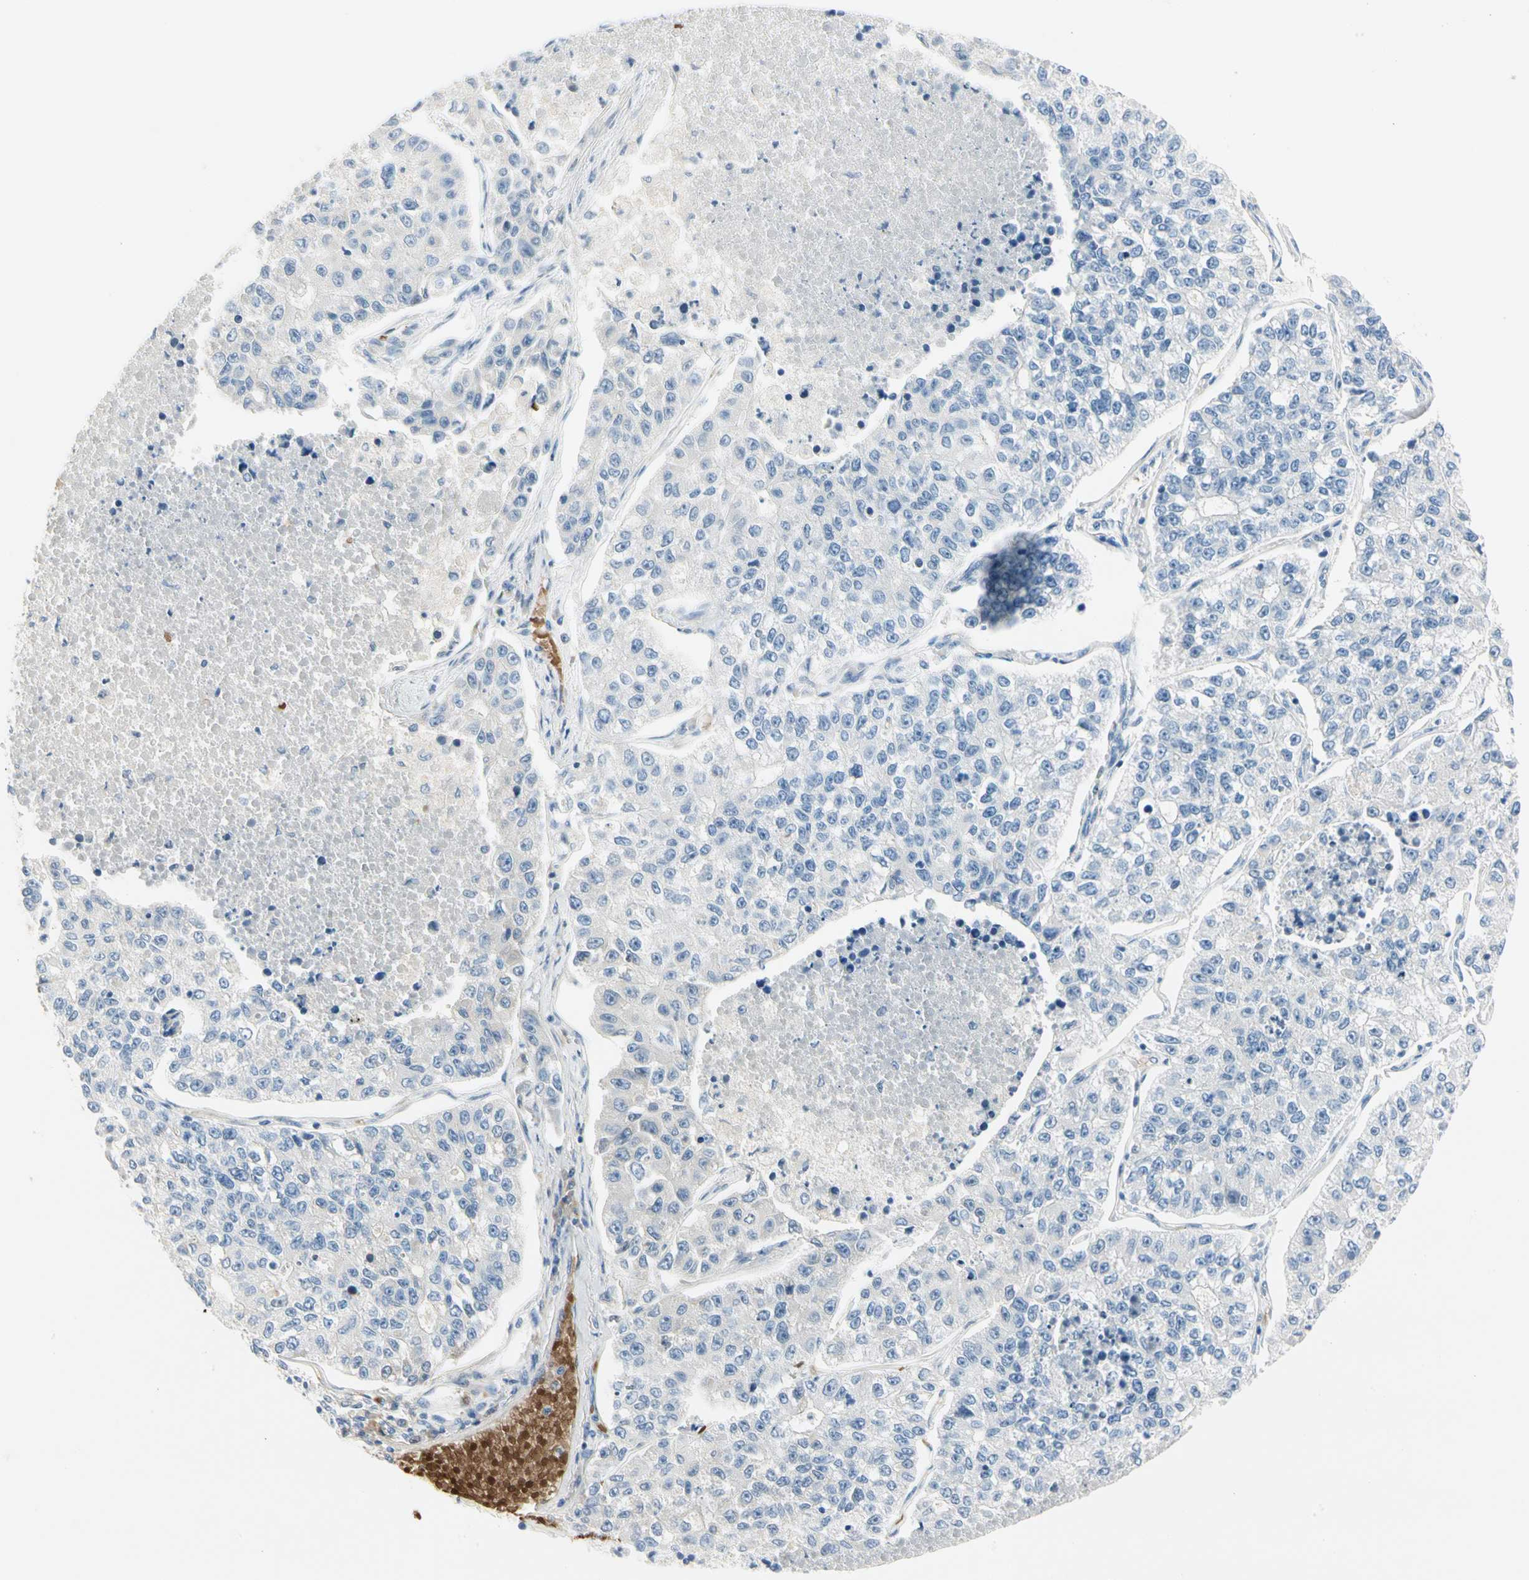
{"staining": {"intensity": "negative", "quantity": "none", "location": "none"}, "tissue": "lung cancer", "cell_type": "Tumor cells", "image_type": "cancer", "snomed": [{"axis": "morphology", "description": "Adenocarcinoma, NOS"}, {"axis": "topography", "description": "Lung"}], "caption": "IHC histopathology image of lung adenocarcinoma stained for a protein (brown), which displays no expression in tumor cells. (DAB immunohistochemistry with hematoxylin counter stain).", "gene": "CA1", "patient": {"sex": "male", "age": 49}}